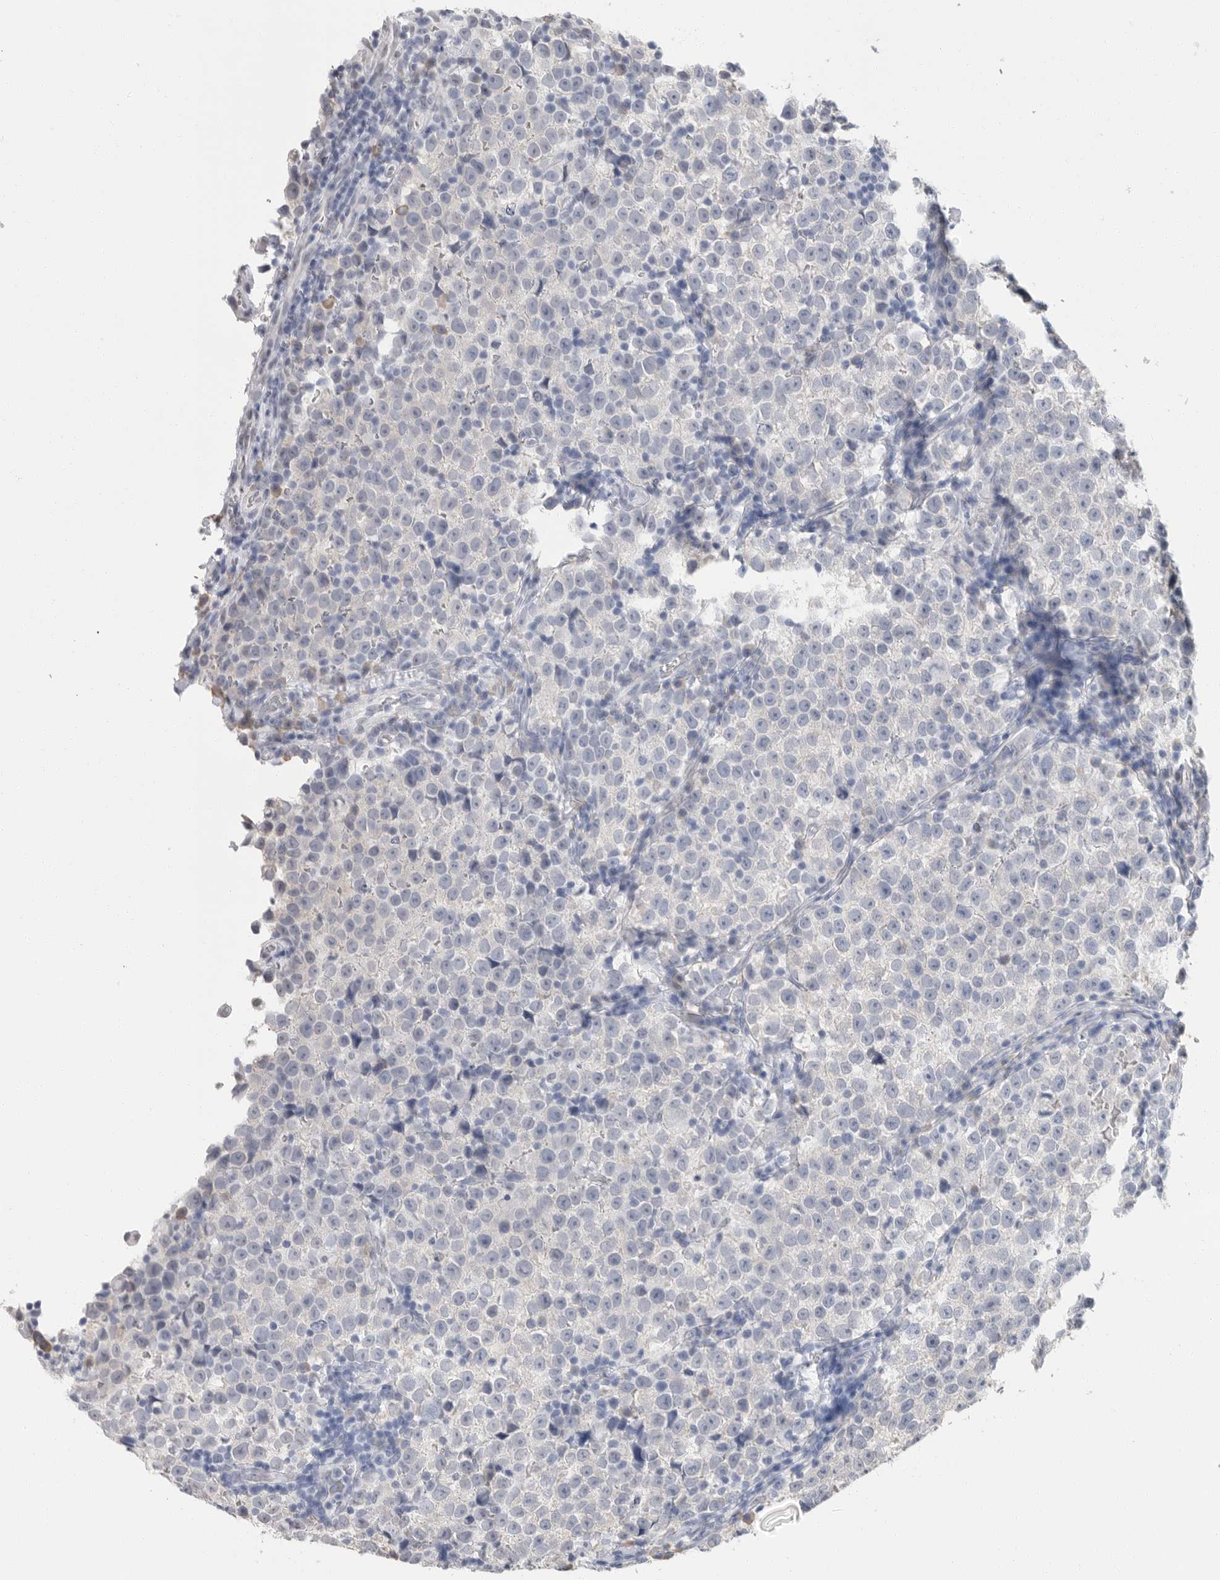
{"staining": {"intensity": "negative", "quantity": "none", "location": "none"}, "tissue": "testis cancer", "cell_type": "Tumor cells", "image_type": "cancer", "snomed": [{"axis": "morphology", "description": "Normal tissue, NOS"}, {"axis": "morphology", "description": "Seminoma, NOS"}, {"axis": "topography", "description": "Testis"}], "caption": "An immunohistochemistry photomicrograph of testis seminoma is shown. There is no staining in tumor cells of testis seminoma. Nuclei are stained in blue.", "gene": "ARHGEF10", "patient": {"sex": "male", "age": 43}}